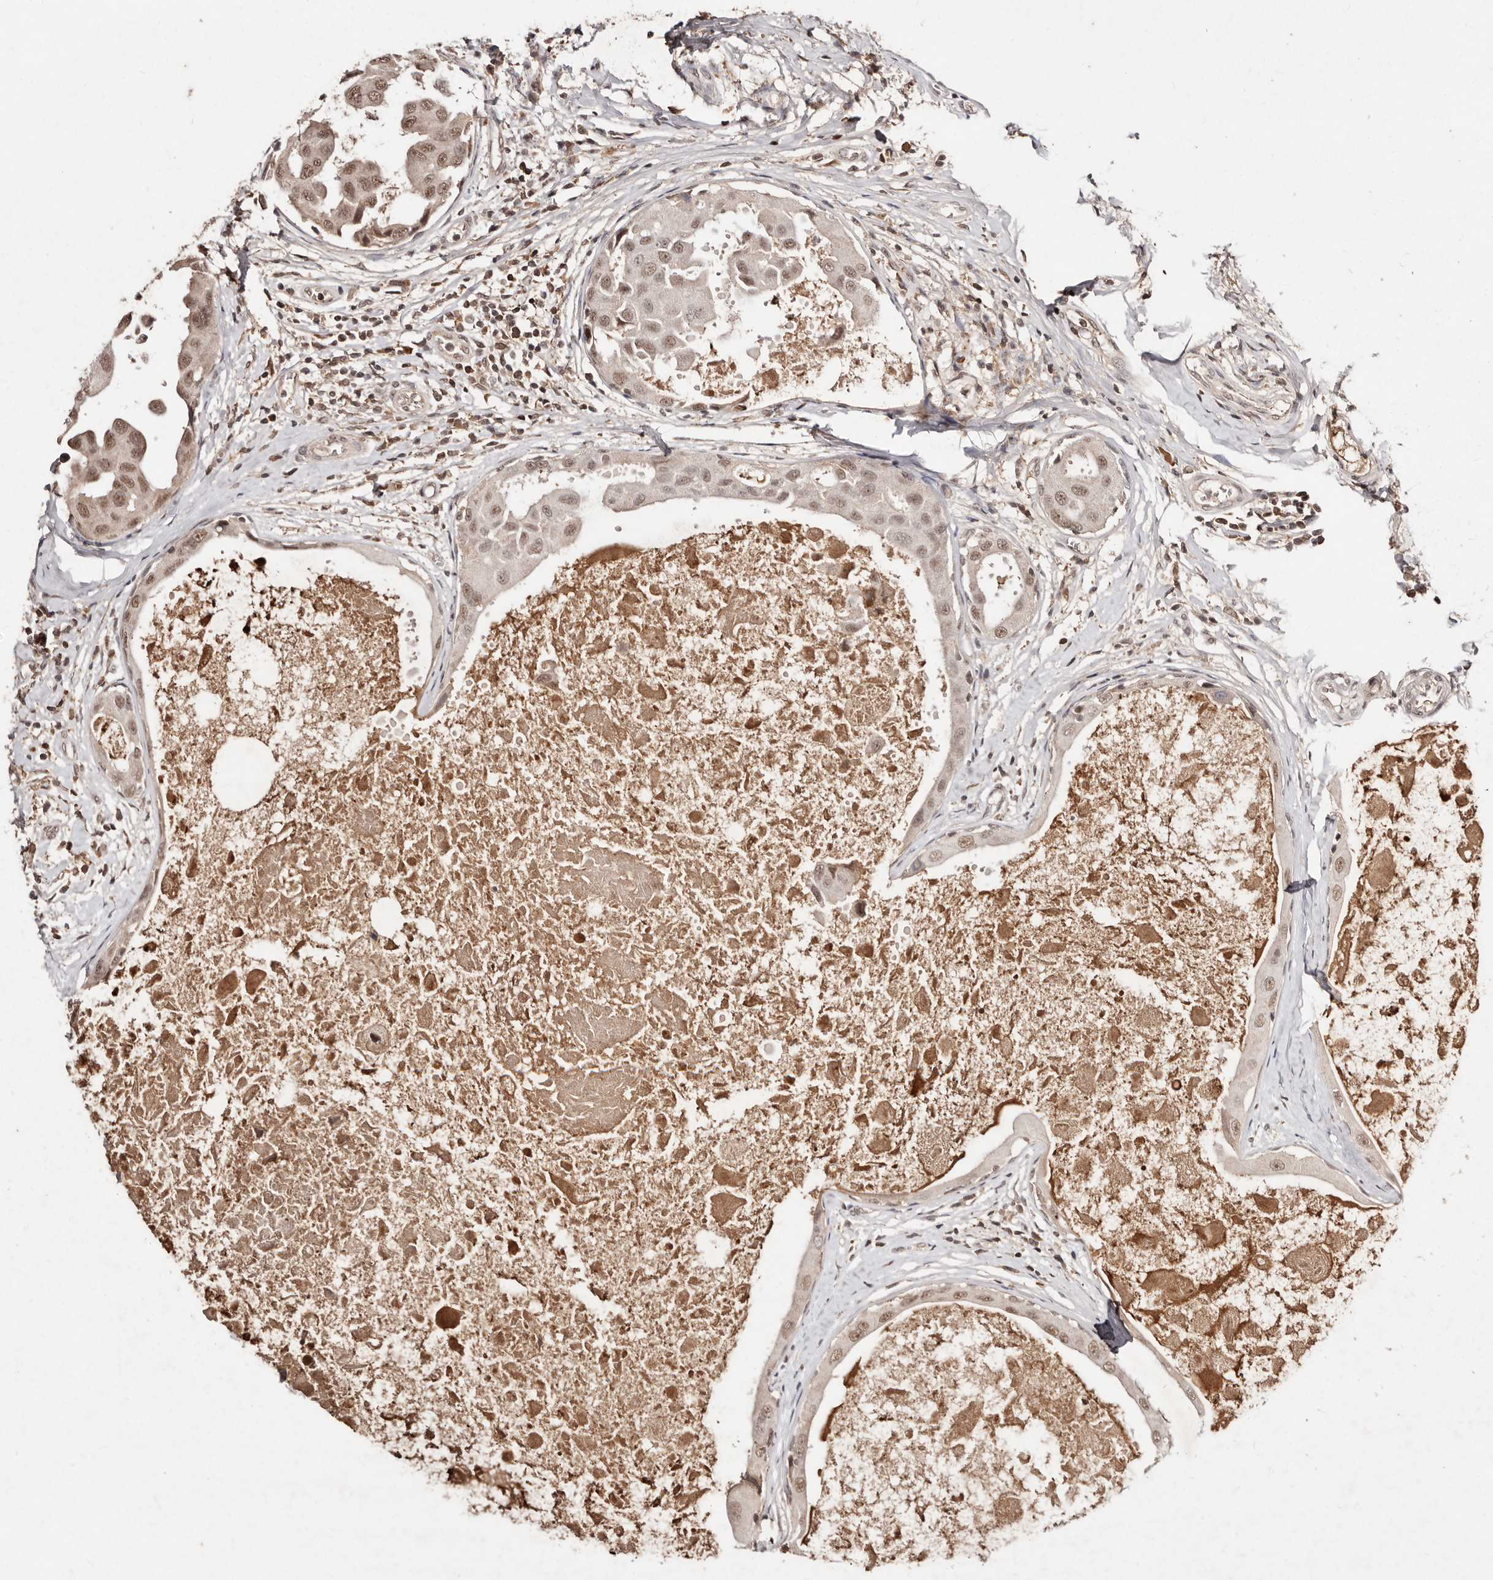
{"staining": {"intensity": "moderate", "quantity": ">75%", "location": "nuclear"}, "tissue": "breast cancer", "cell_type": "Tumor cells", "image_type": "cancer", "snomed": [{"axis": "morphology", "description": "Duct carcinoma"}, {"axis": "topography", "description": "Breast"}], "caption": "Immunohistochemistry (IHC) photomicrograph of neoplastic tissue: human breast cancer stained using immunohistochemistry shows medium levels of moderate protein expression localized specifically in the nuclear of tumor cells, appearing as a nuclear brown color.", "gene": "BICRAL", "patient": {"sex": "female", "age": 27}}